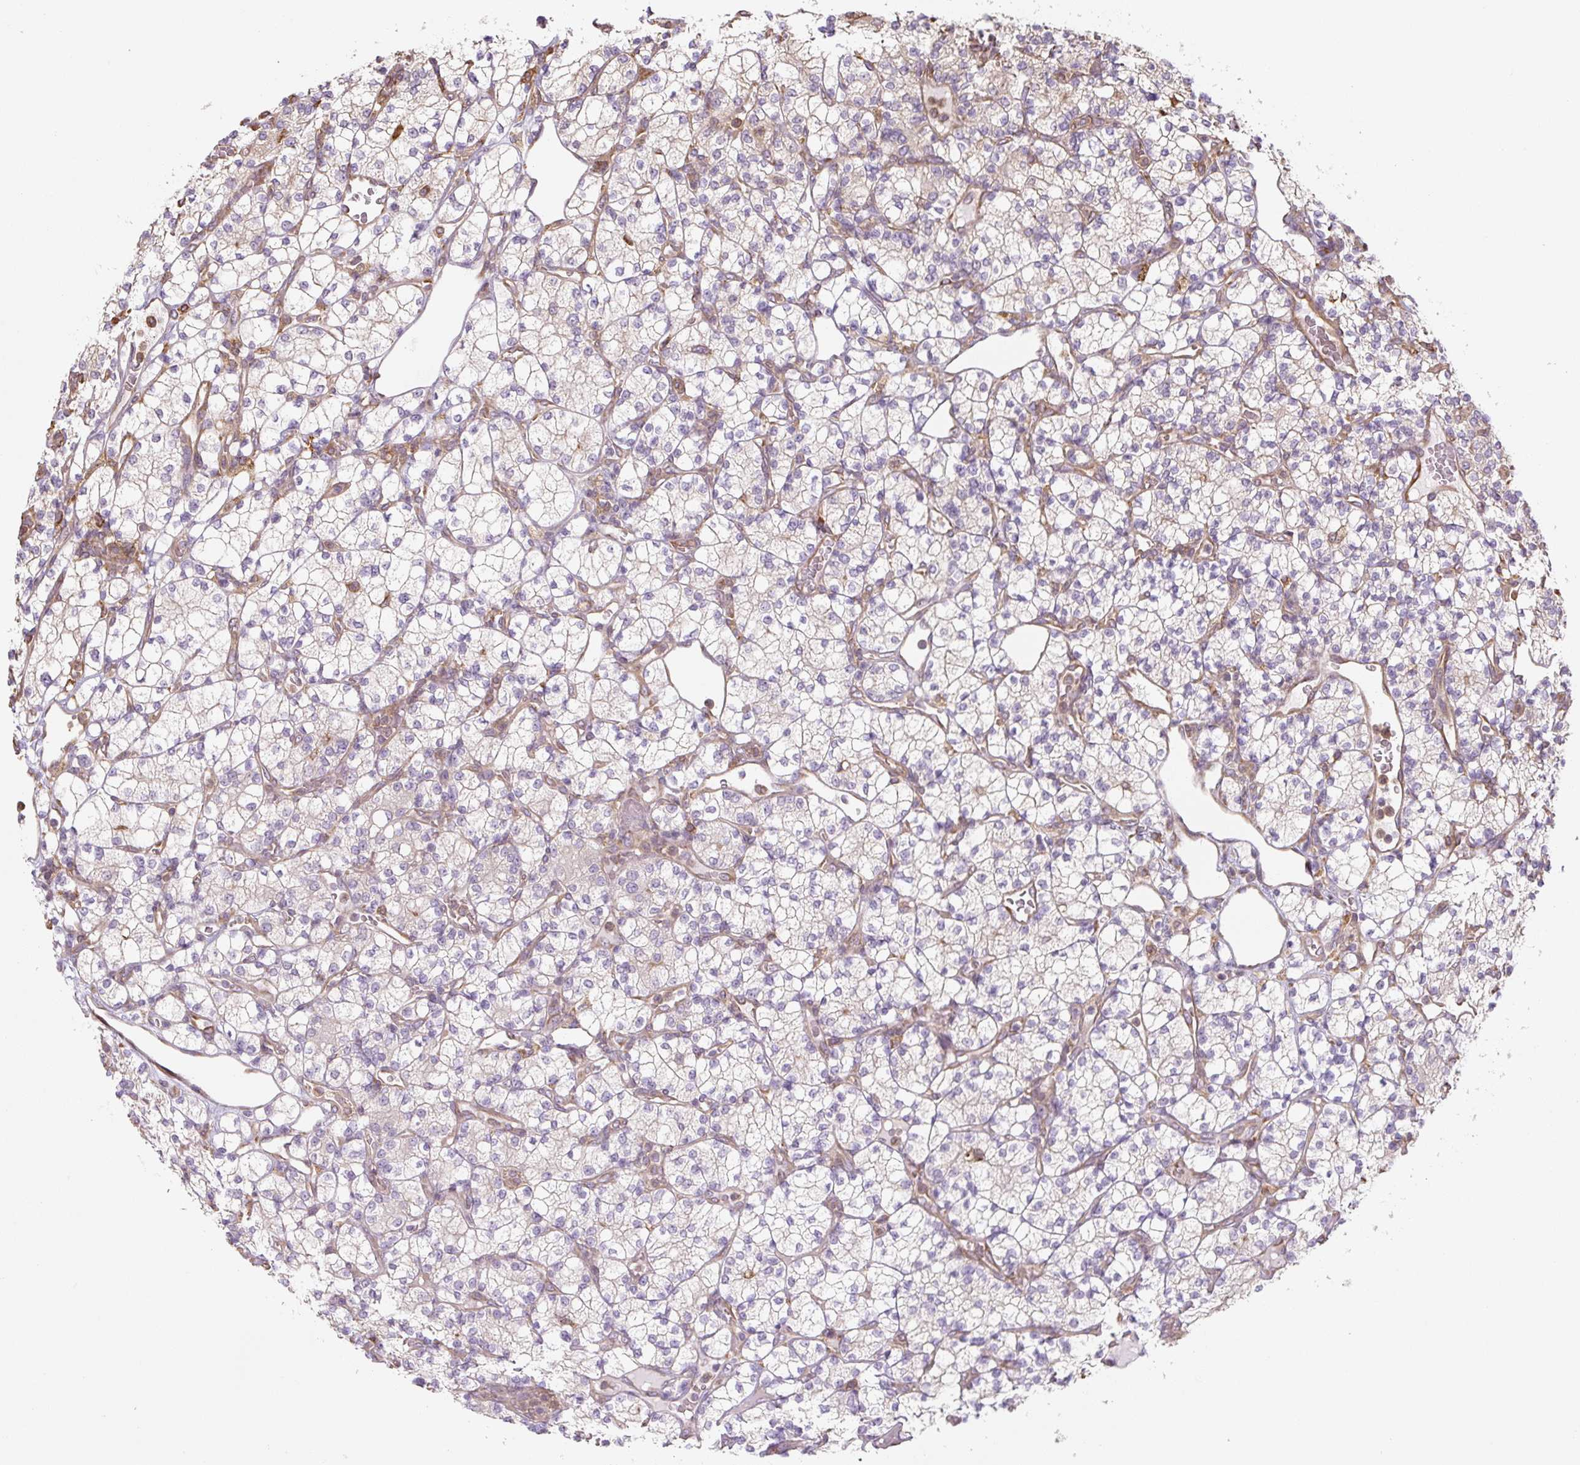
{"staining": {"intensity": "negative", "quantity": "none", "location": "none"}, "tissue": "renal cancer", "cell_type": "Tumor cells", "image_type": "cancer", "snomed": [{"axis": "morphology", "description": "Adenocarcinoma, NOS"}, {"axis": "topography", "description": "Kidney"}], "caption": "Human renal cancer stained for a protein using IHC demonstrates no positivity in tumor cells.", "gene": "RASA1", "patient": {"sex": "male", "age": 77}}